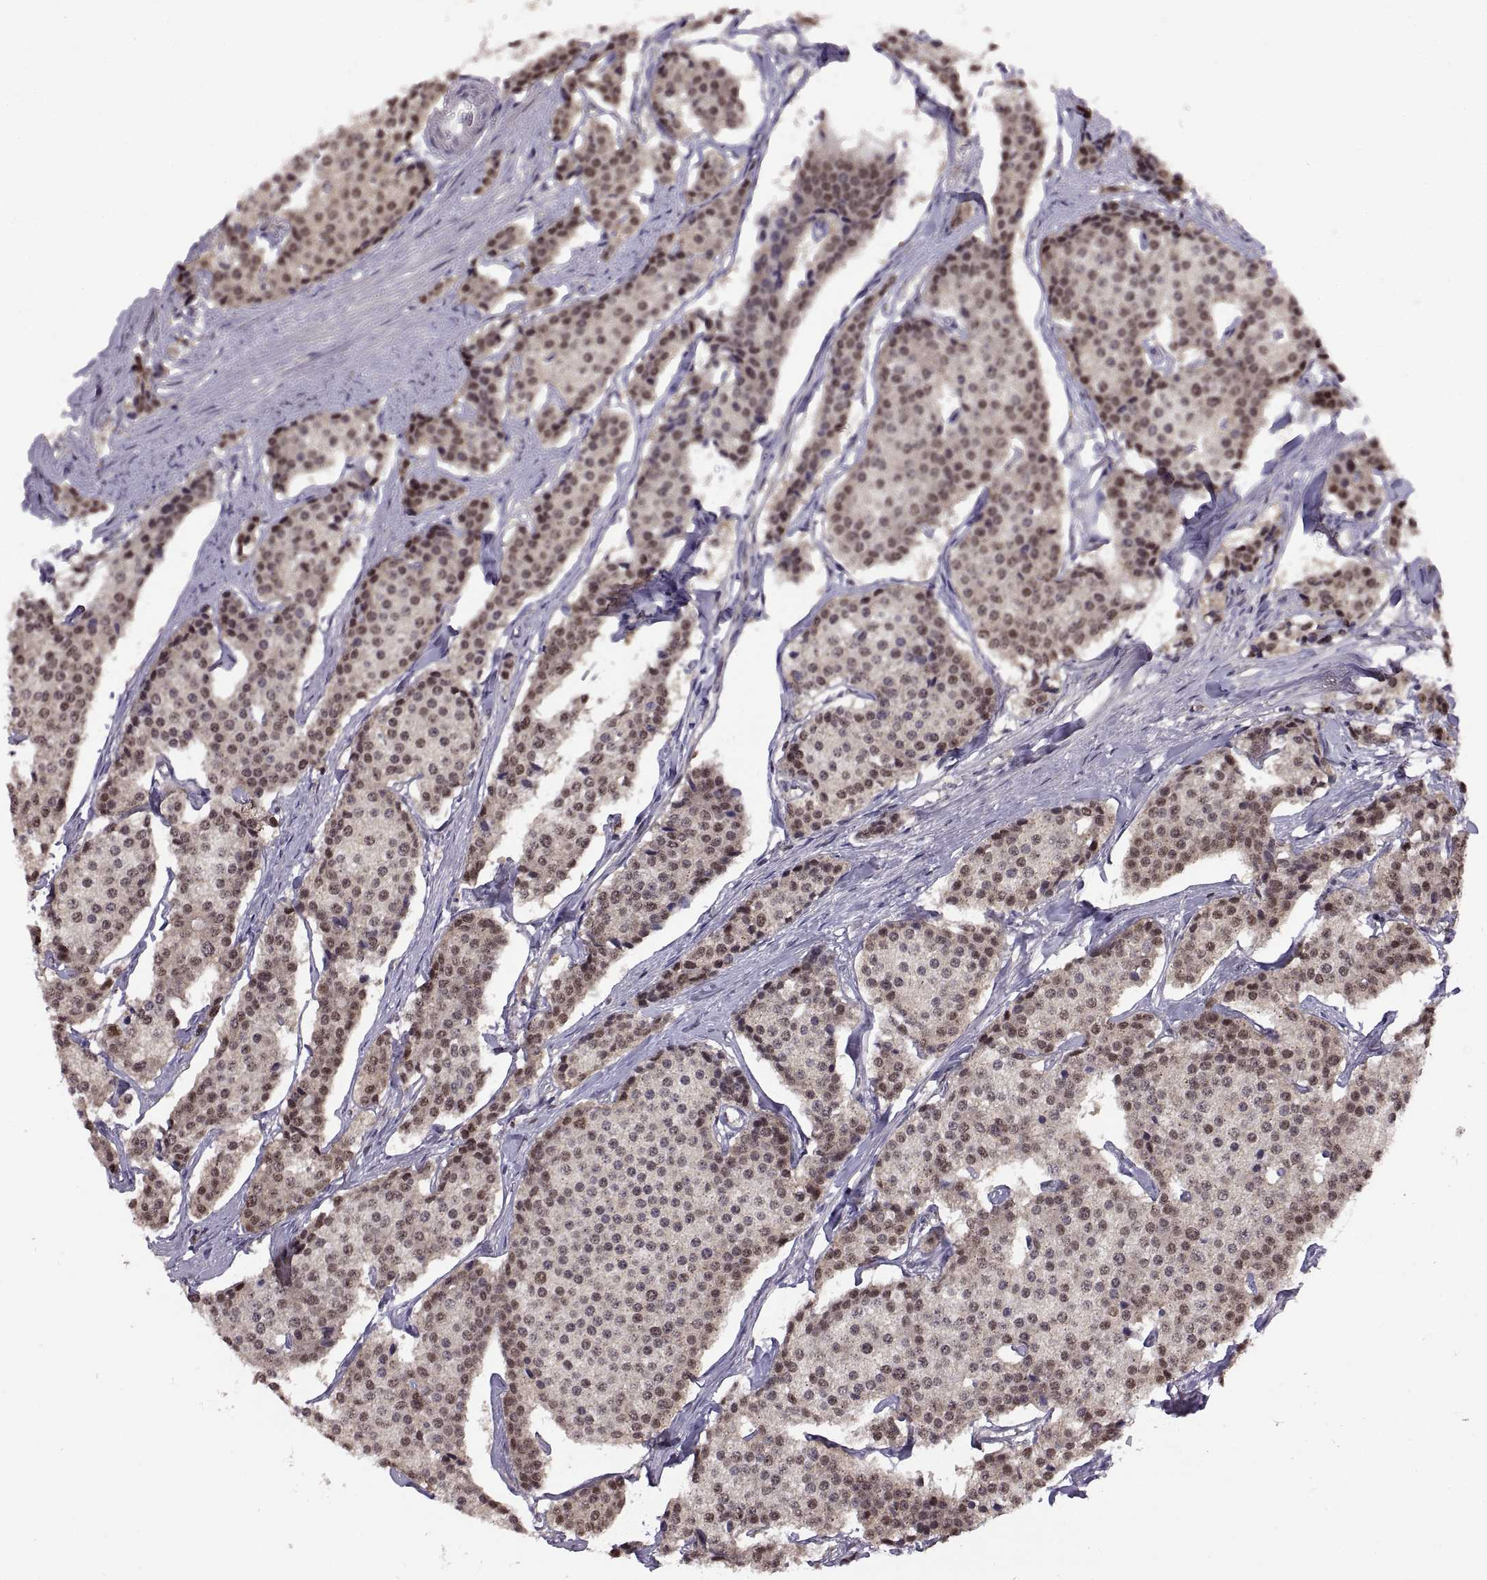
{"staining": {"intensity": "weak", "quantity": ">75%", "location": "nuclear"}, "tissue": "carcinoid", "cell_type": "Tumor cells", "image_type": "cancer", "snomed": [{"axis": "morphology", "description": "Carcinoid, malignant, NOS"}, {"axis": "topography", "description": "Small intestine"}], "caption": "Tumor cells show low levels of weak nuclear staining in approximately >75% of cells in human carcinoid. (DAB = brown stain, brightfield microscopy at high magnification).", "gene": "CHFR", "patient": {"sex": "female", "age": 65}}